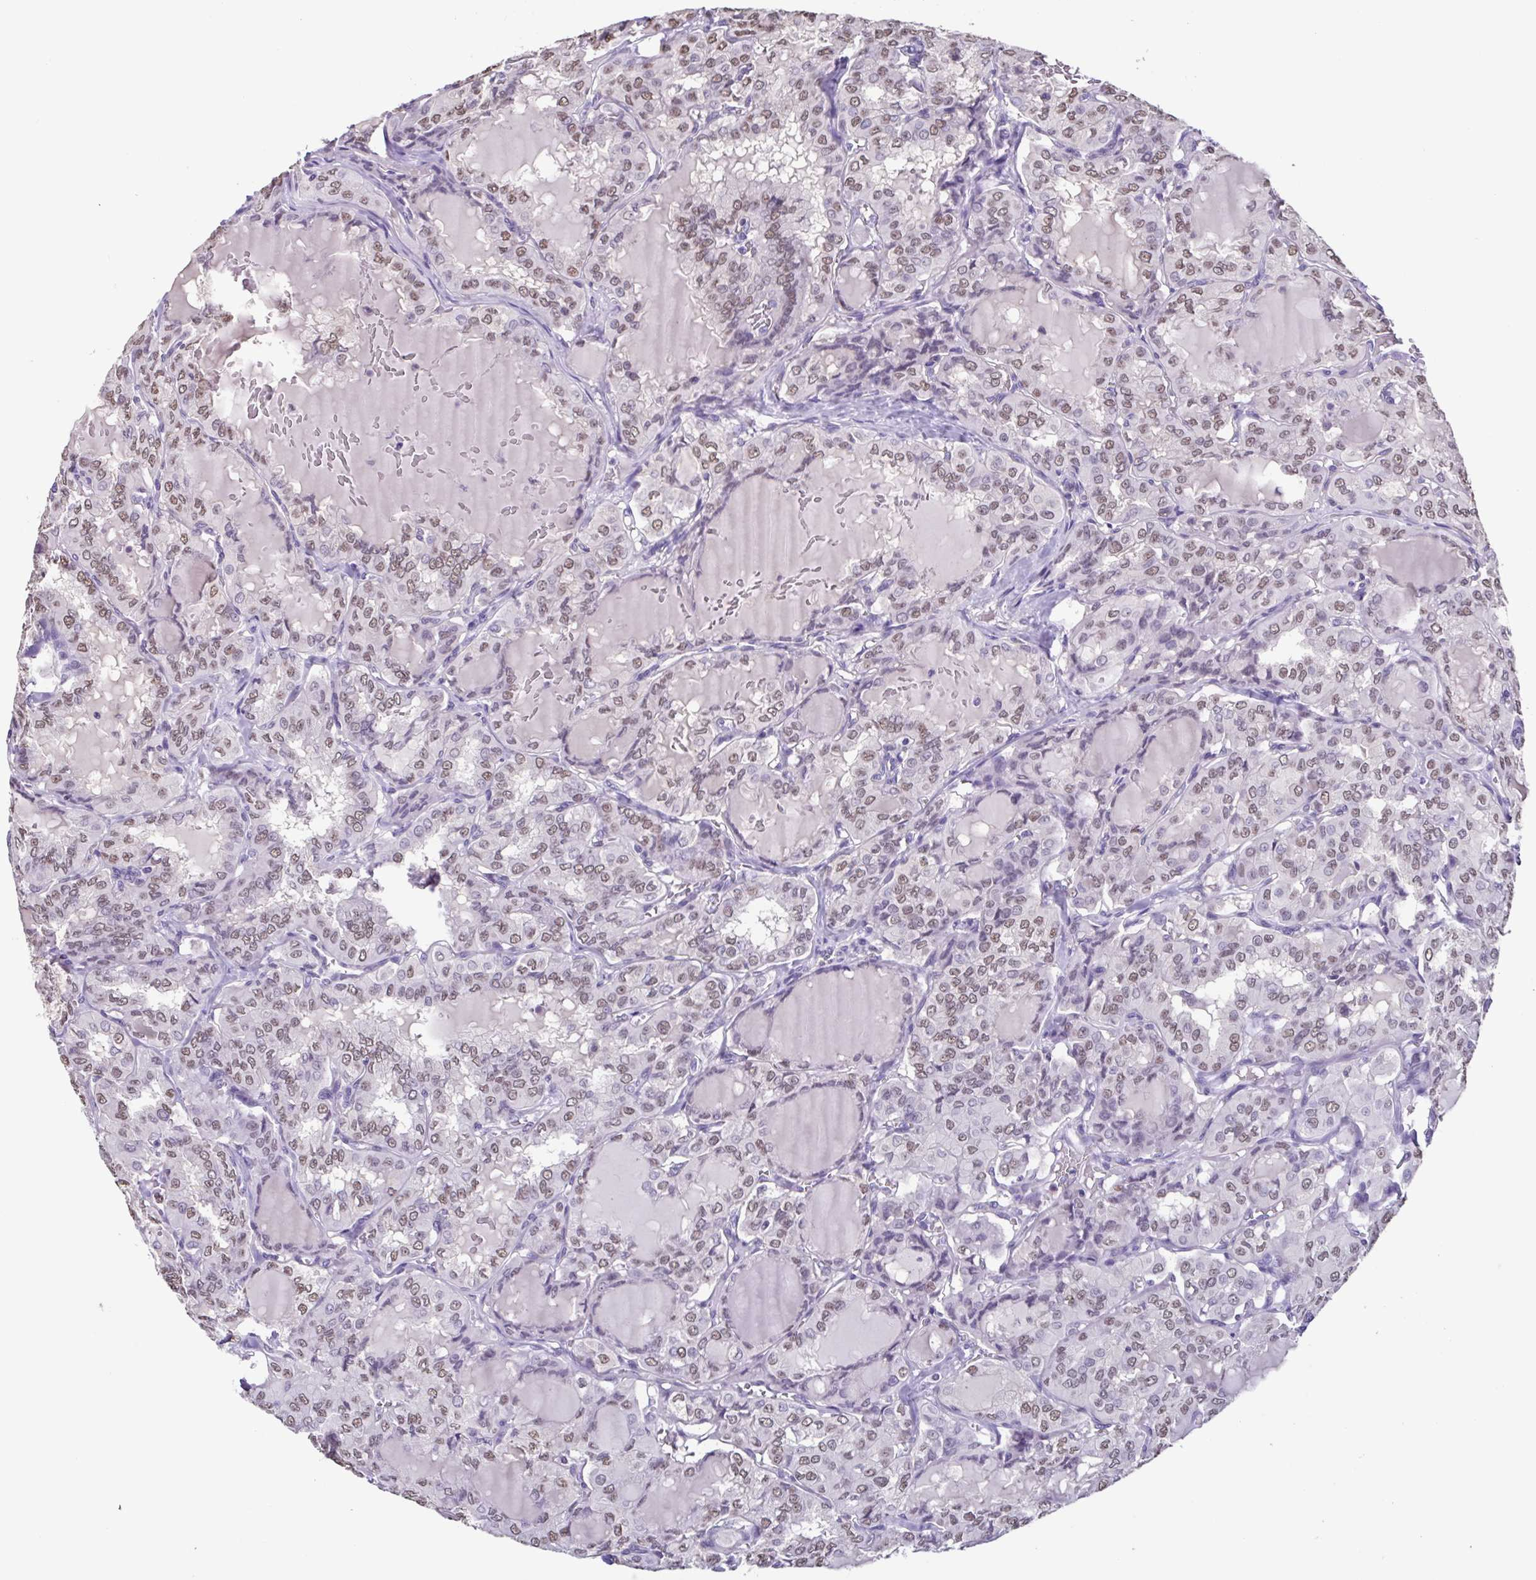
{"staining": {"intensity": "weak", "quantity": ">75%", "location": "nuclear"}, "tissue": "thyroid cancer", "cell_type": "Tumor cells", "image_type": "cancer", "snomed": [{"axis": "morphology", "description": "Papillary adenocarcinoma, NOS"}, {"axis": "topography", "description": "Thyroid gland"}], "caption": "About >75% of tumor cells in human thyroid papillary adenocarcinoma show weak nuclear protein positivity as visualized by brown immunohistochemical staining.", "gene": "ACTRT3", "patient": {"sex": "male", "age": 20}}